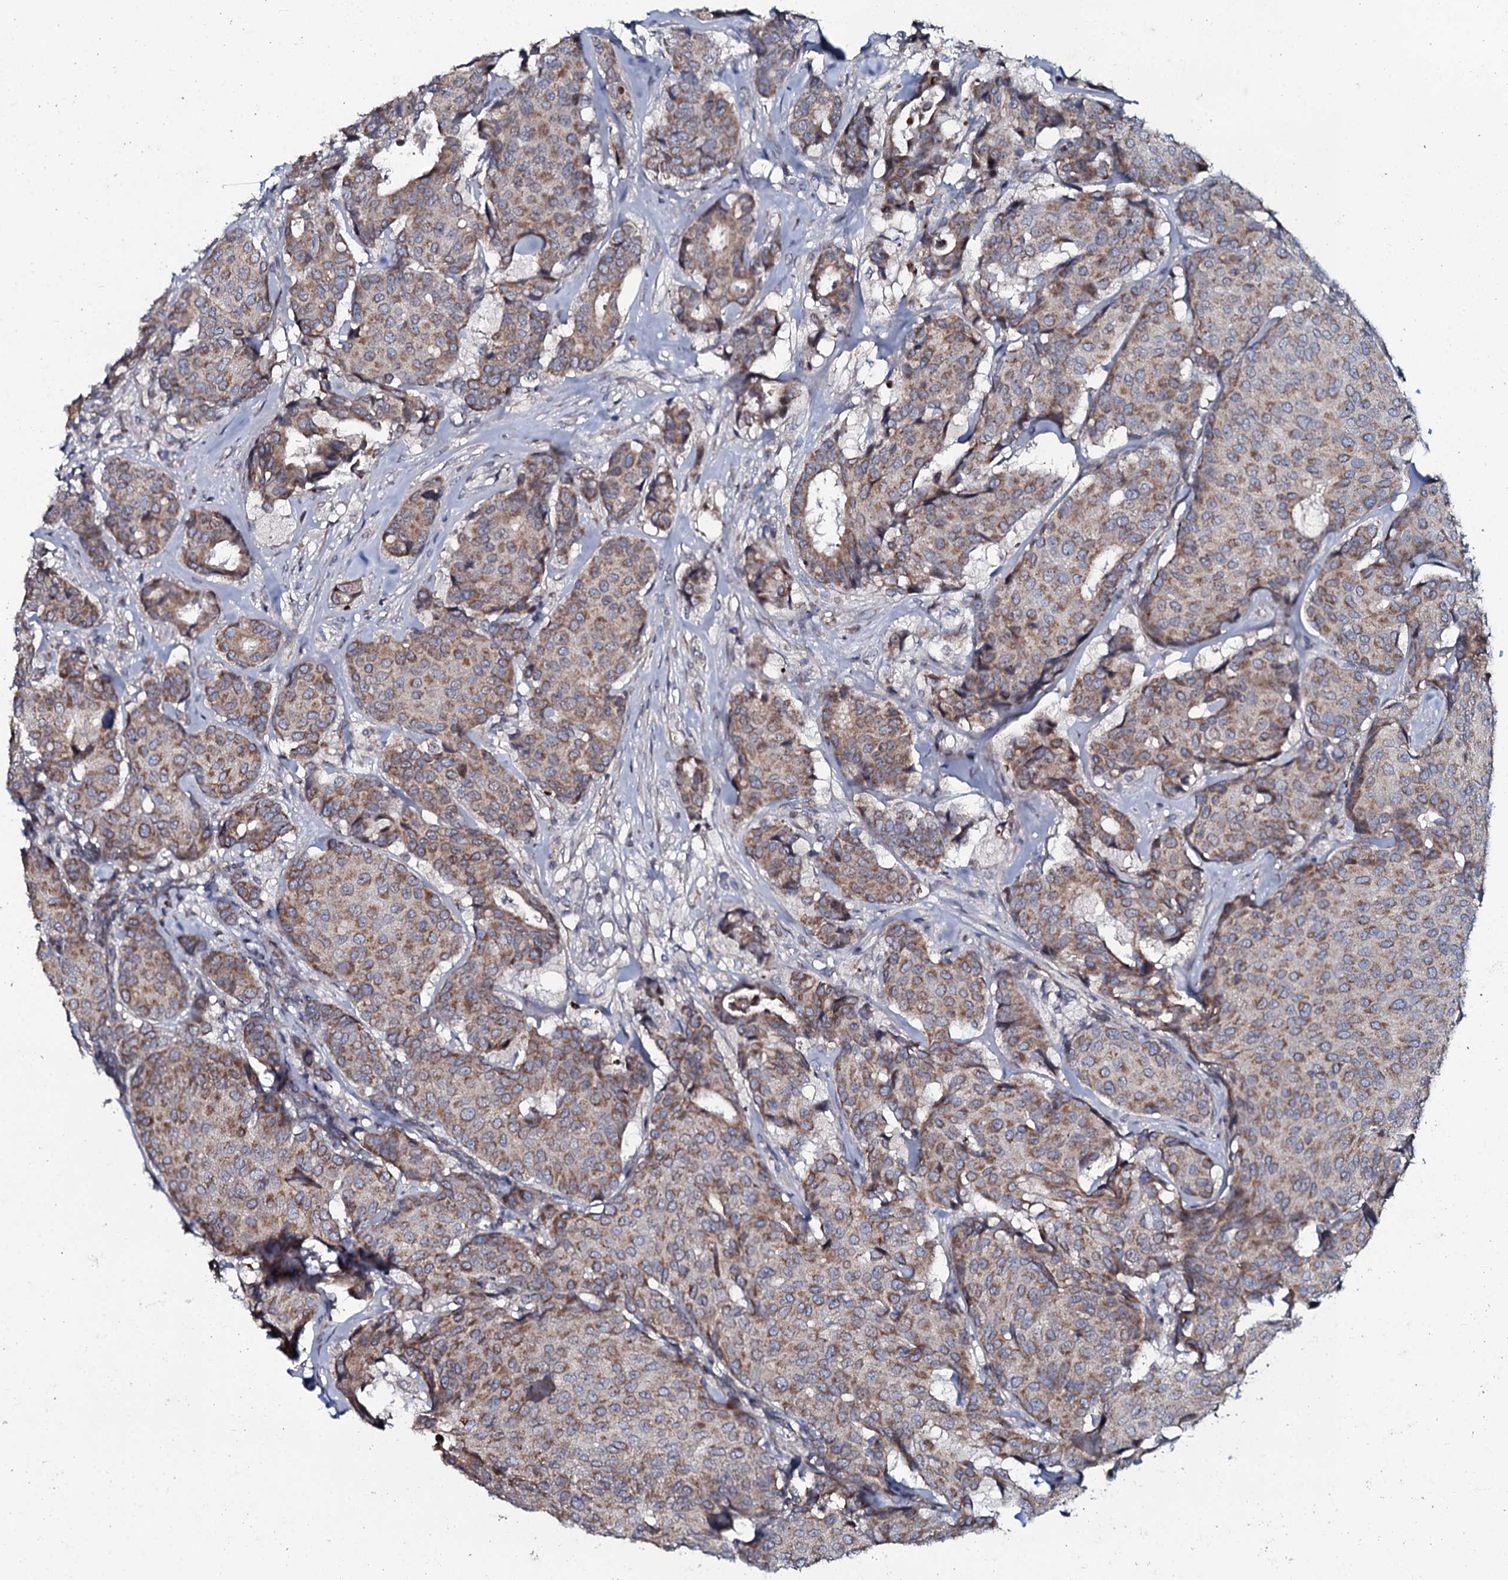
{"staining": {"intensity": "moderate", "quantity": ">75%", "location": "cytoplasmic/membranous"}, "tissue": "breast cancer", "cell_type": "Tumor cells", "image_type": "cancer", "snomed": [{"axis": "morphology", "description": "Duct carcinoma"}, {"axis": "topography", "description": "Breast"}], "caption": "This is a micrograph of immunohistochemistry staining of breast invasive ductal carcinoma, which shows moderate expression in the cytoplasmic/membranous of tumor cells.", "gene": "KCTD4", "patient": {"sex": "female", "age": 75}}